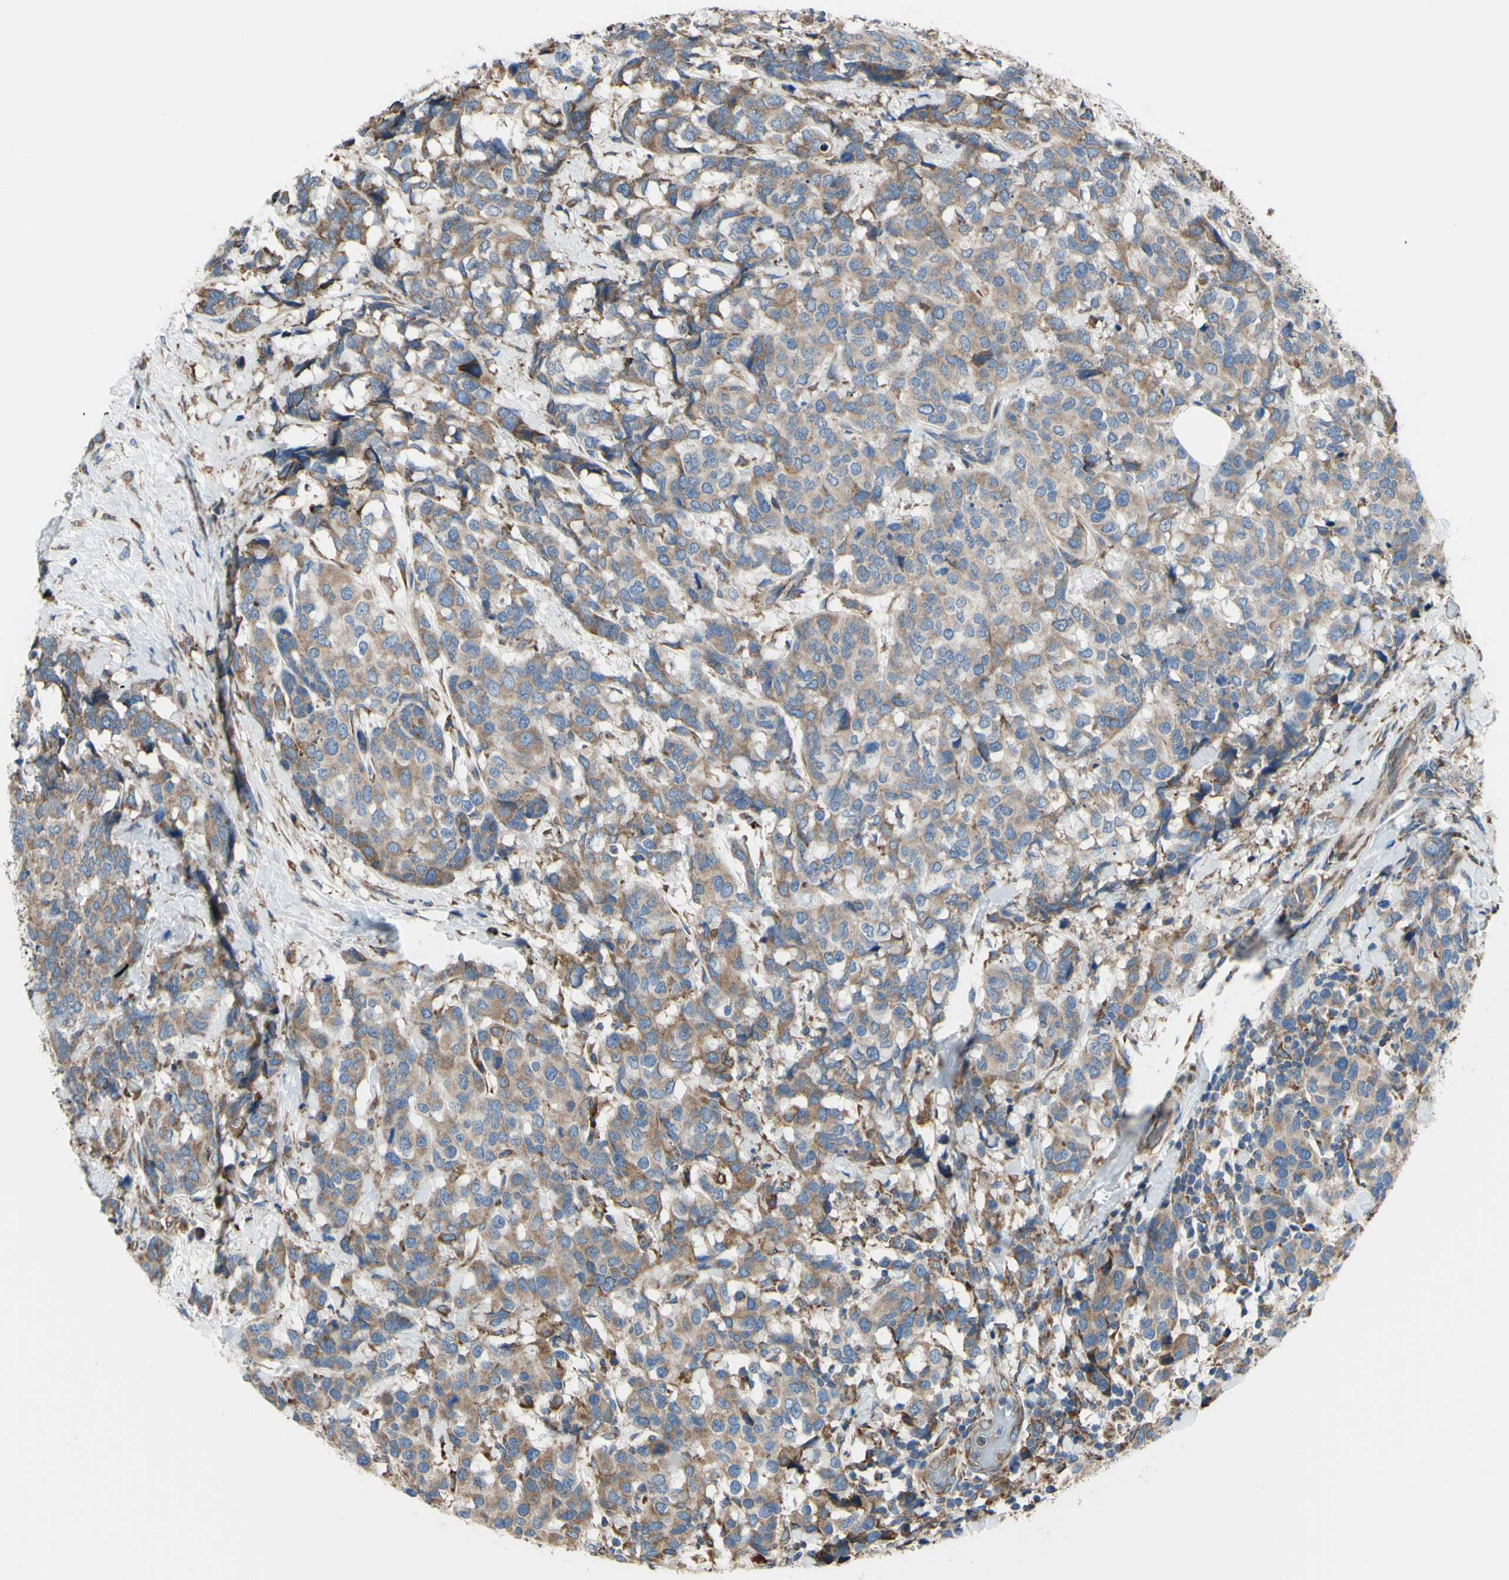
{"staining": {"intensity": "moderate", "quantity": ">75%", "location": "cytoplasmic/membranous"}, "tissue": "breast cancer", "cell_type": "Tumor cells", "image_type": "cancer", "snomed": [{"axis": "morphology", "description": "Lobular carcinoma"}, {"axis": "topography", "description": "Breast"}], "caption": "Immunohistochemical staining of human breast cancer shows moderate cytoplasmic/membranous protein expression in about >75% of tumor cells.", "gene": "BMF", "patient": {"sex": "female", "age": 59}}